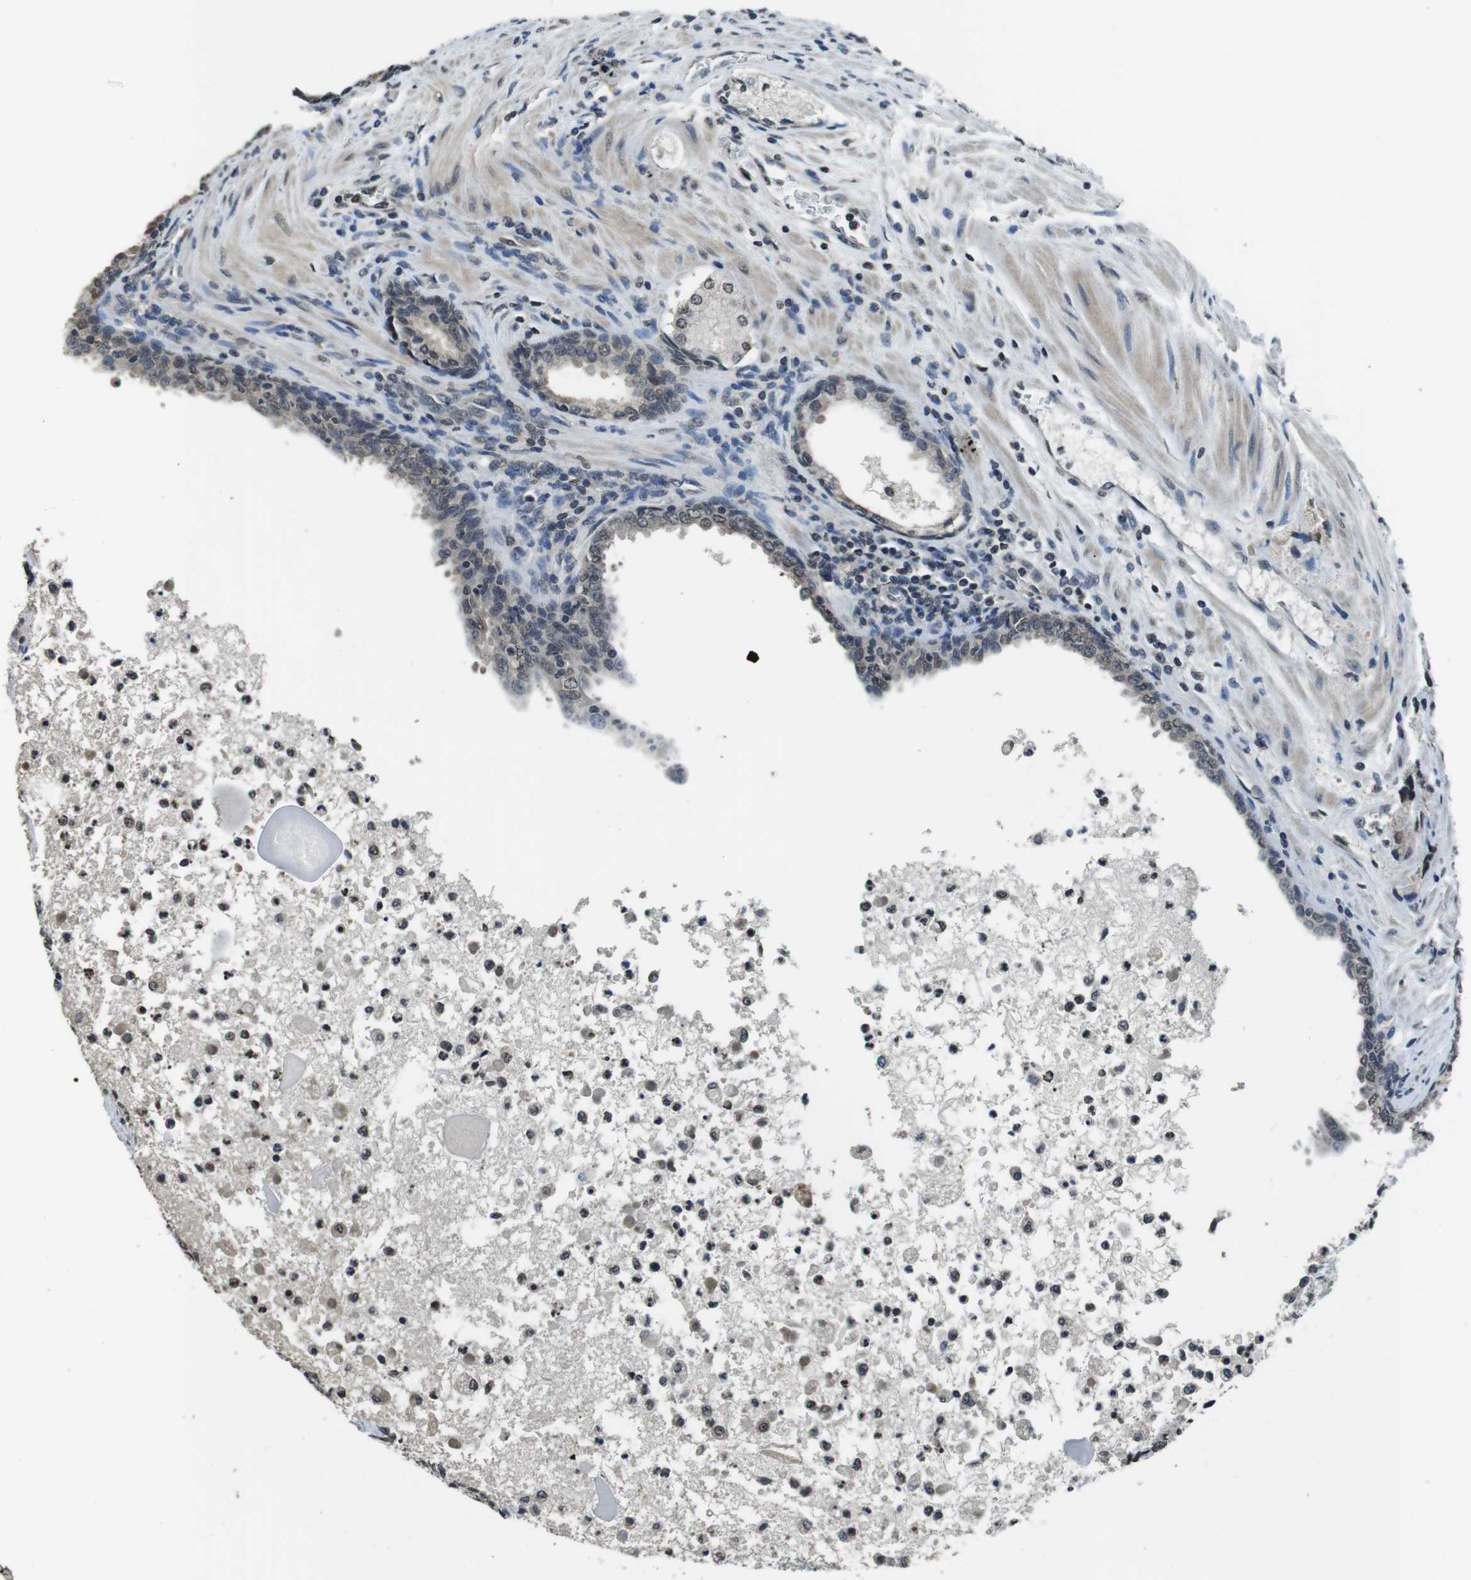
{"staining": {"intensity": "moderate", "quantity": "<25%", "location": "nuclear"}, "tissue": "prostate cancer", "cell_type": "Tumor cells", "image_type": "cancer", "snomed": [{"axis": "morphology", "description": "Adenocarcinoma, High grade"}, {"axis": "topography", "description": "Prostate"}], "caption": "IHC of prostate adenocarcinoma (high-grade) exhibits low levels of moderate nuclear expression in about <25% of tumor cells. (Stains: DAB (3,3'-diaminobenzidine) in brown, nuclei in blue, Microscopy: brightfield microscopy at high magnification).", "gene": "MAF", "patient": {"sex": "male", "age": 58}}